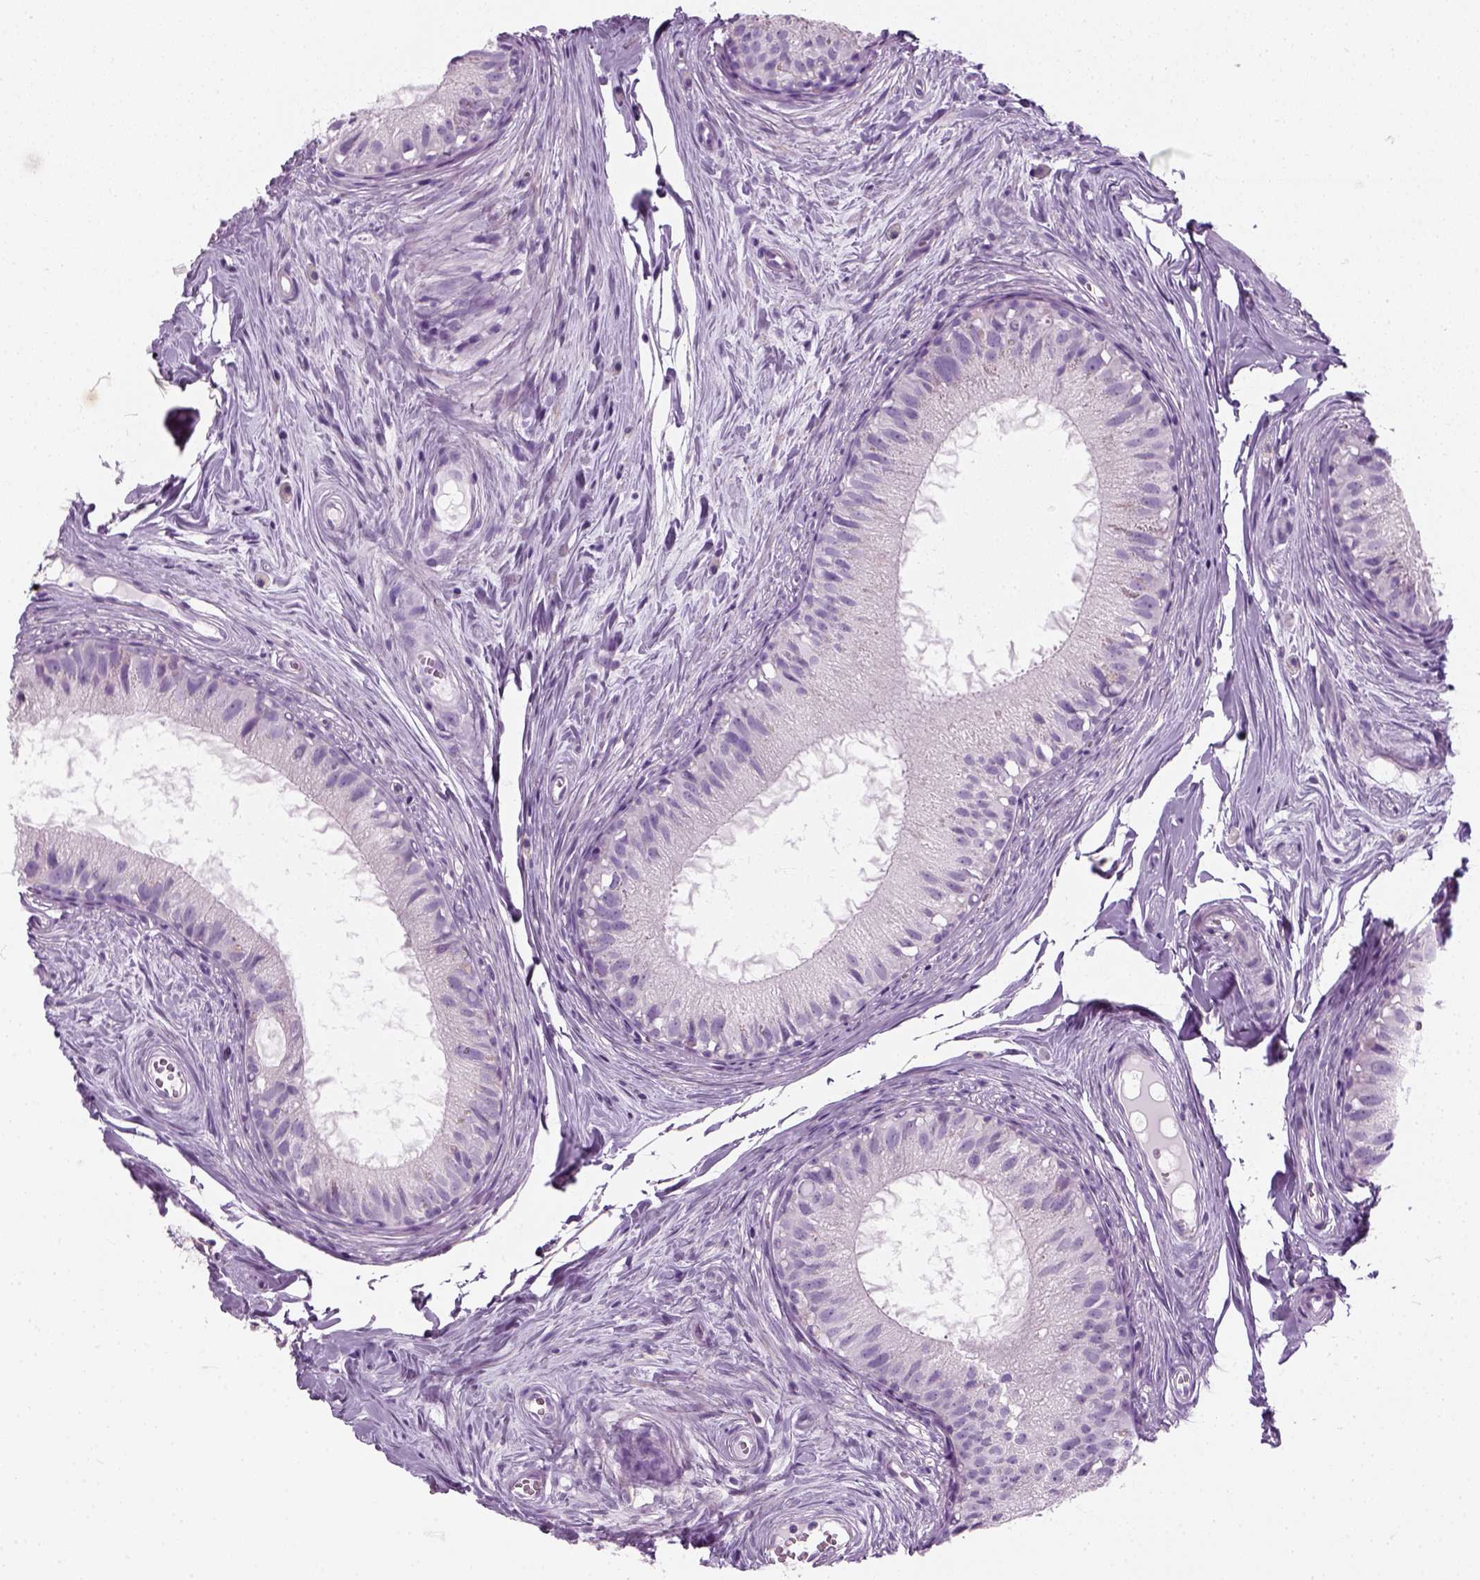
{"staining": {"intensity": "negative", "quantity": "none", "location": "none"}, "tissue": "epididymis", "cell_type": "Glandular cells", "image_type": "normal", "snomed": [{"axis": "morphology", "description": "Normal tissue, NOS"}, {"axis": "topography", "description": "Epididymis"}], "caption": "The photomicrograph exhibits no significant staining in glandular cells of epididymis. (Stains: DAB (3,3'-diaminobenzidine) immunohistochemistry (IHC) with hematoxylin counter stain, Microscopy: brightfield microscopy at high magnification).", "gene": "SLC12A5", "patient": {"sex": "male", "age": 45}}